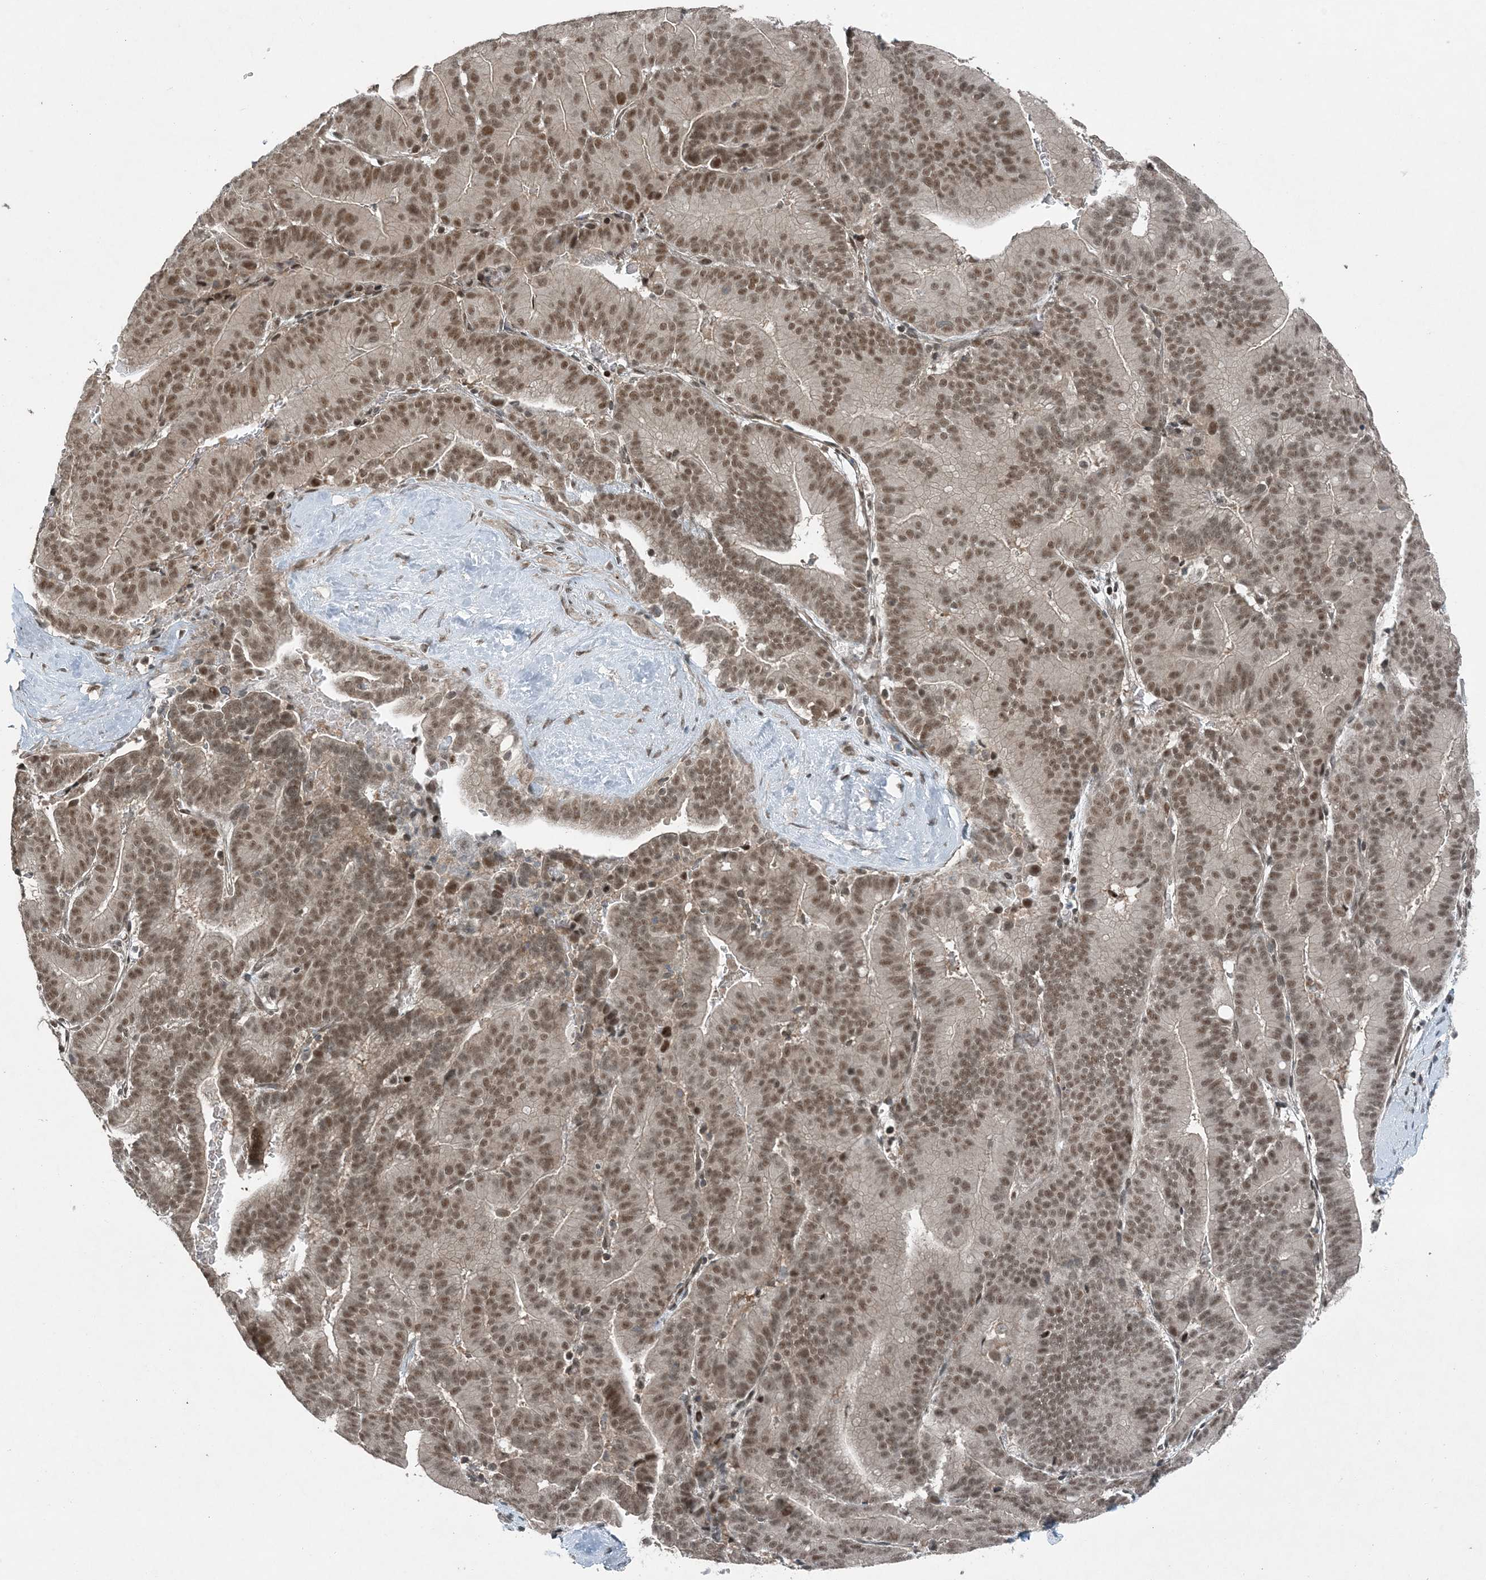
{"staining": {"intensity": "moderate", "quantity": ">75%", "location": "nuclear"}, "tissue": "liver cancer", "cell_type": "Tumor cells", "image_type": "cancer", "snomed": [{"axis": "morphology", "description": "Cholangiocarcinoma"}, {"axis": "topography", "description": "Liver"}], "caption": "Brown immunohistochemical staining in liver cancer reveals moderate nuclear staining in about >75% of tumor cells. Using DAB (3,3'-diaminobenzidine) (brown) and hematoxylin (blue) stains, captured at high magnification using brightfield microscopy.", "gene": "COPS7B", "patient": {"sex": "female", "age": 75}}